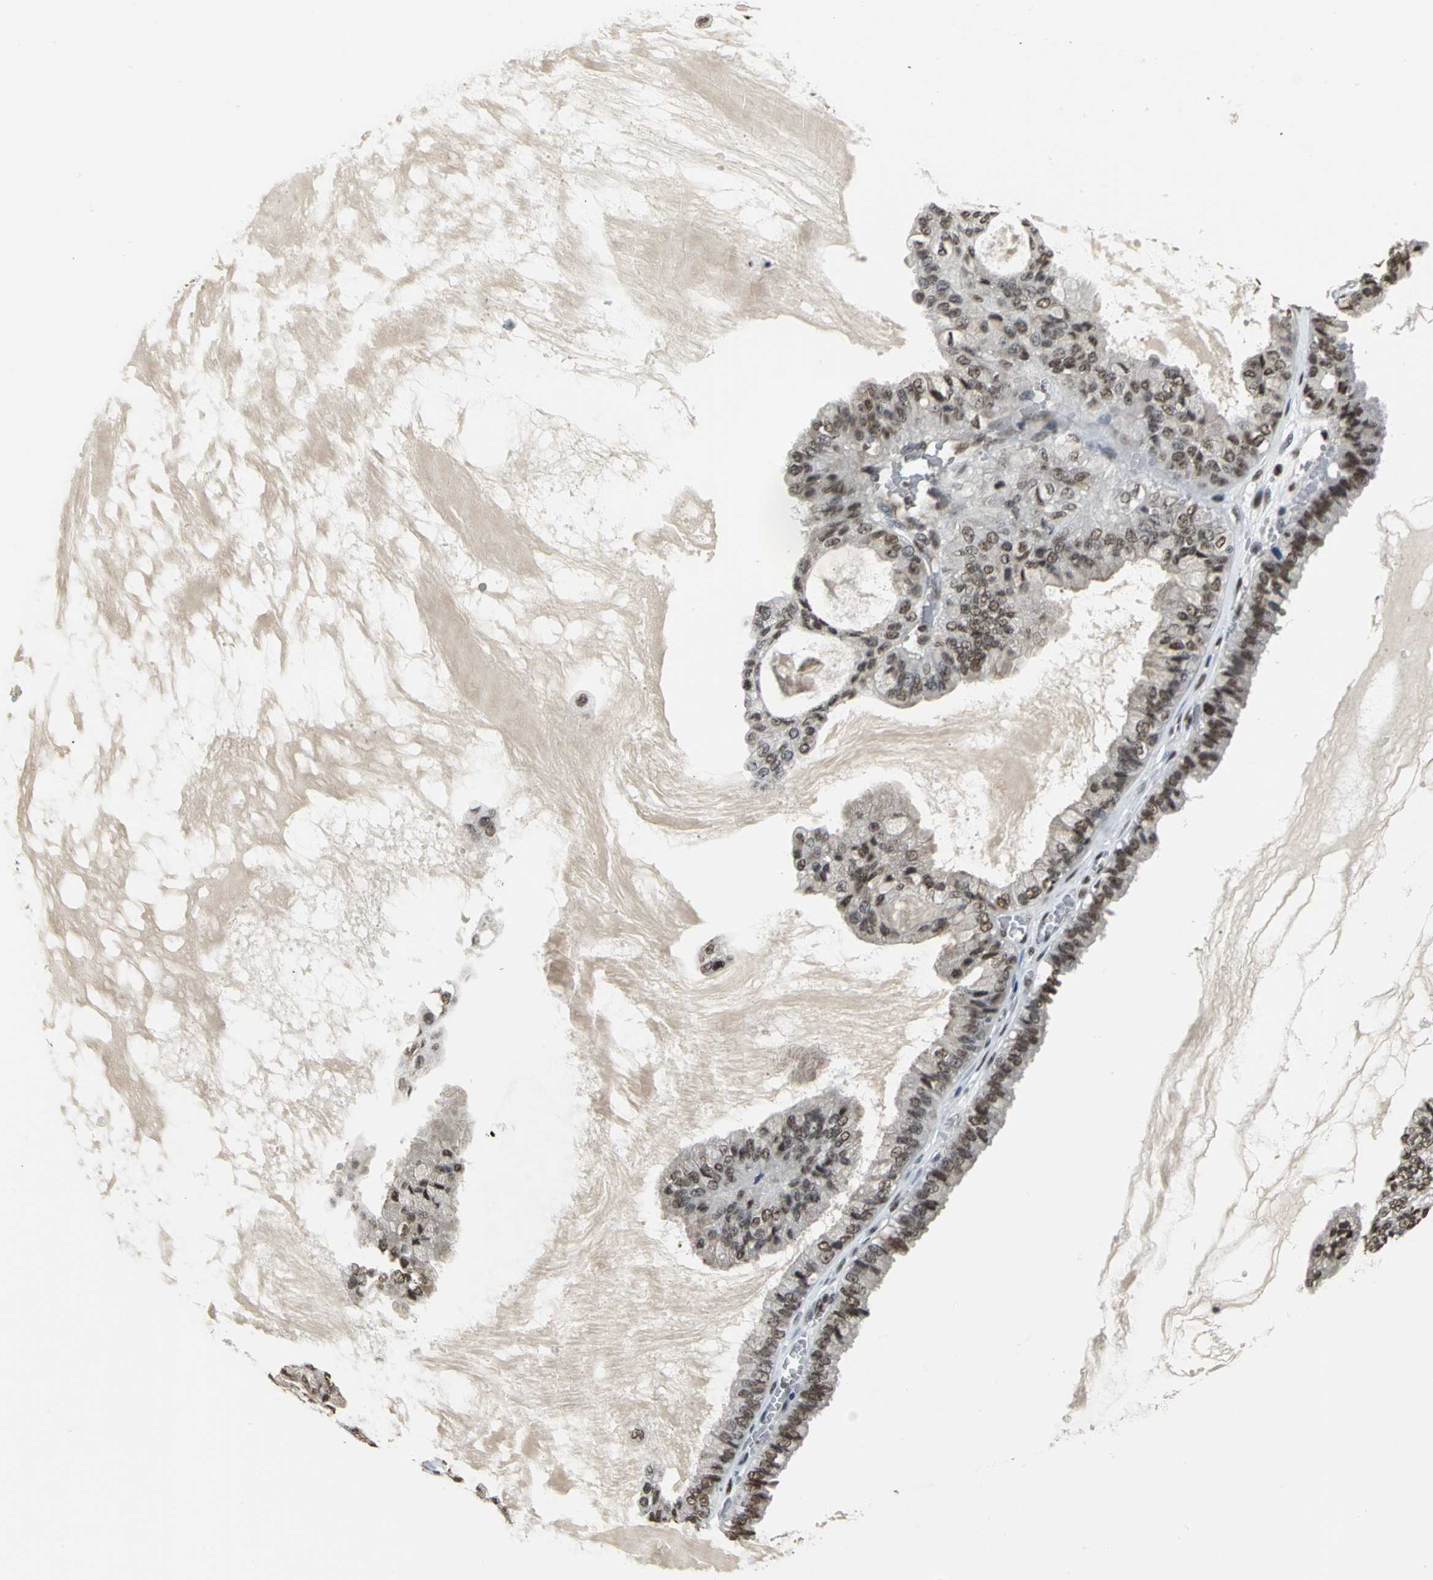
{"staining": {"intensity": "strong", "quantity": ">75%", "location": "nuclear"}, "tissue": "ovarian cancer", "cell_type": "Tumor cells", "image_type": "cancer", "snomed": [{"axis": "morphology", "description": "Carcinoma, NOS"}, {"axis": "morphology", "description": "Carcinoma, endometroid"}, {"axis": "topography", "description": "Ovary"}], "caption": "DAB (3,3'-diaminobenzidine) immunohistochemical staining of ovarian cancer (carcinoma) reveals strong nuclear protein expression in about >75% of tumor cells.", "gene": "CCDC88C", "patient": {"sex": "female", "age": 50}}